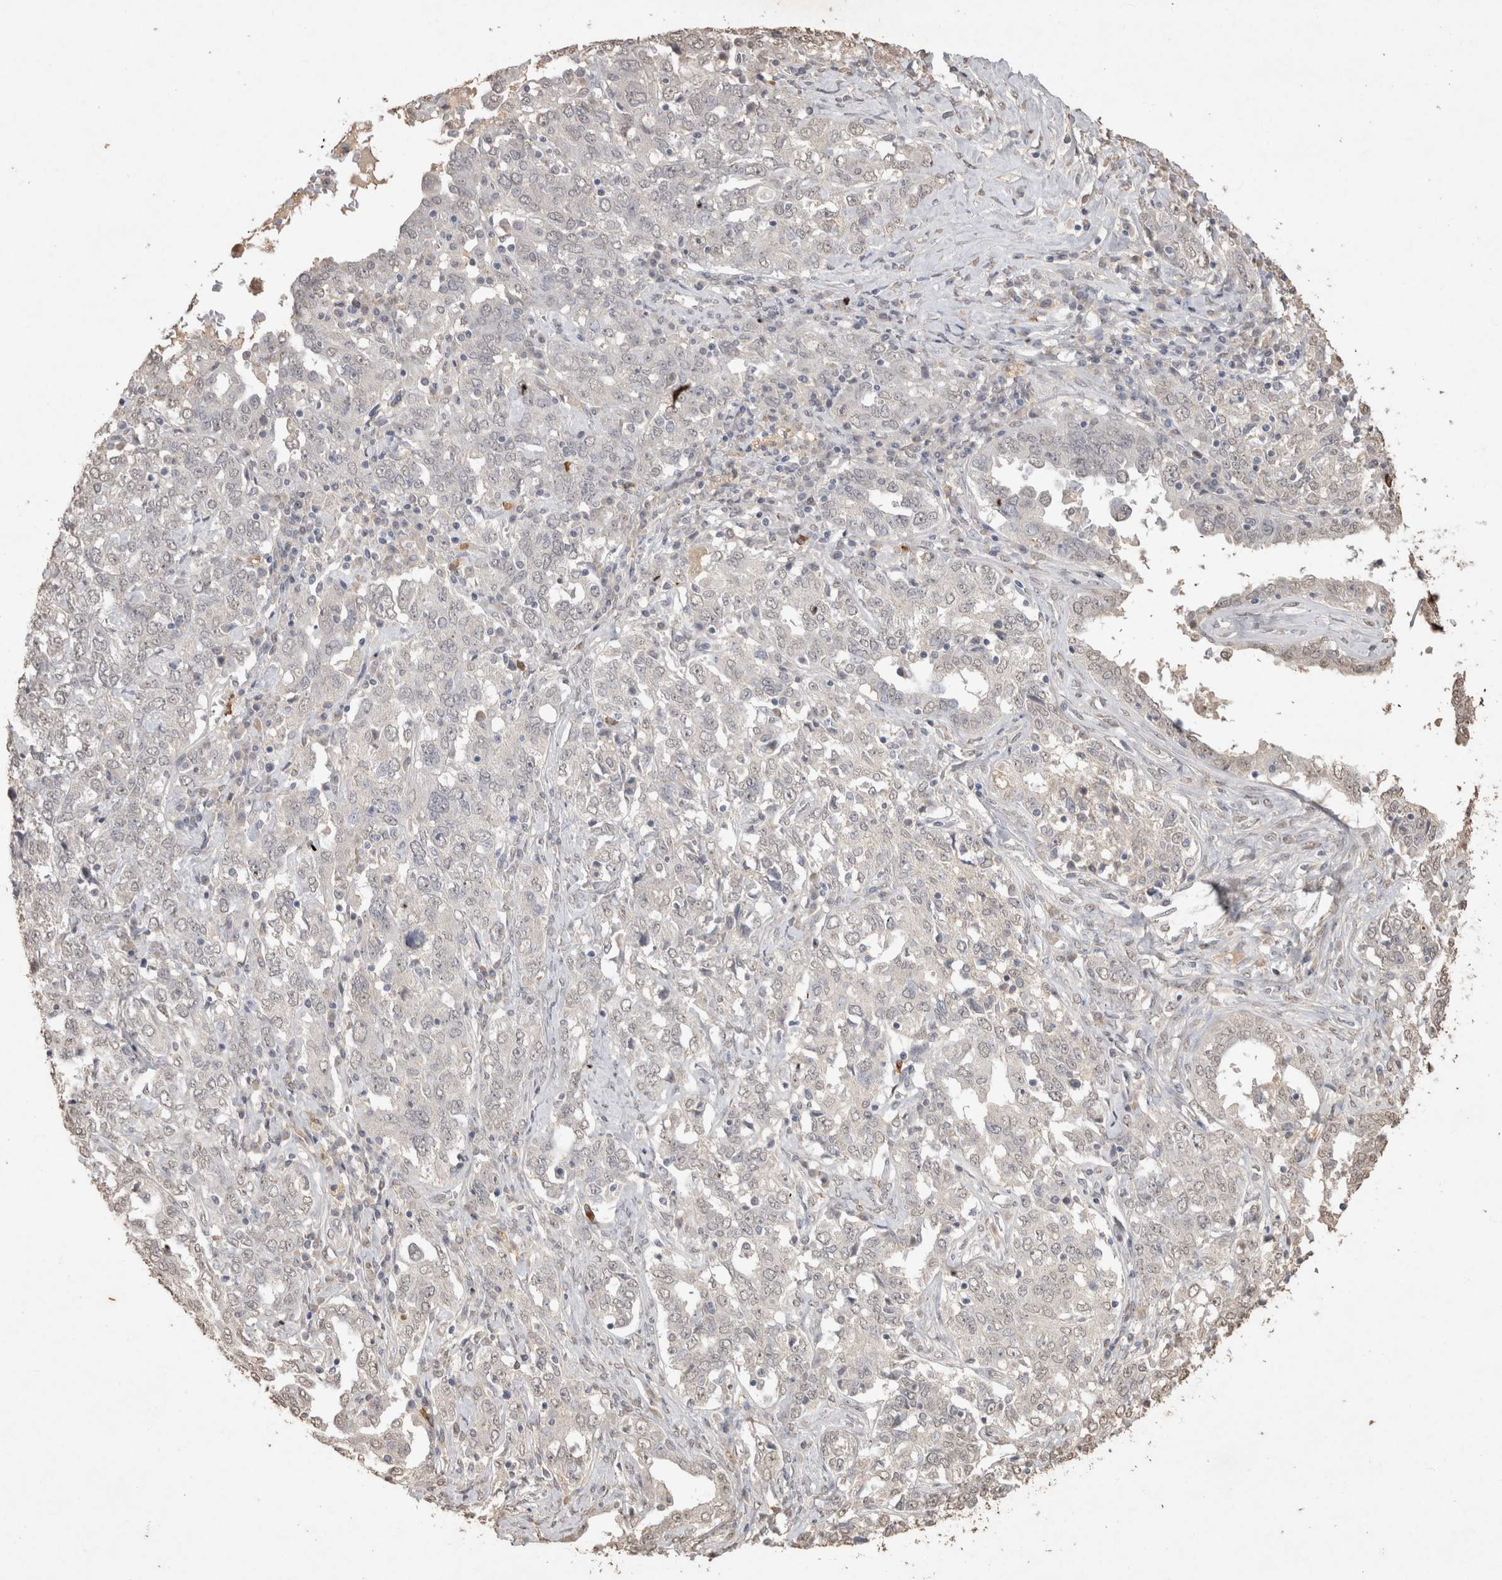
{"staining": {"intensity": "negative", "quantity": "none", "location": "none"}, "tissue": "ovarian cancer", "cell_type": "Tumor cells", "image_type": "cancer", "snomed": [{"axis": "morphology", "description": "Carcinoma, endometroid"}, {"axis": "topography", "description": "Ovary"}], "caption": "IHC photomicrograph of neoplastic tissue: ovarian cancer stained with DAB demonstrates no significant protein positivity in tumor cells.", "gene": "MLX", "patient": {"sex": "female", "age": 62}}